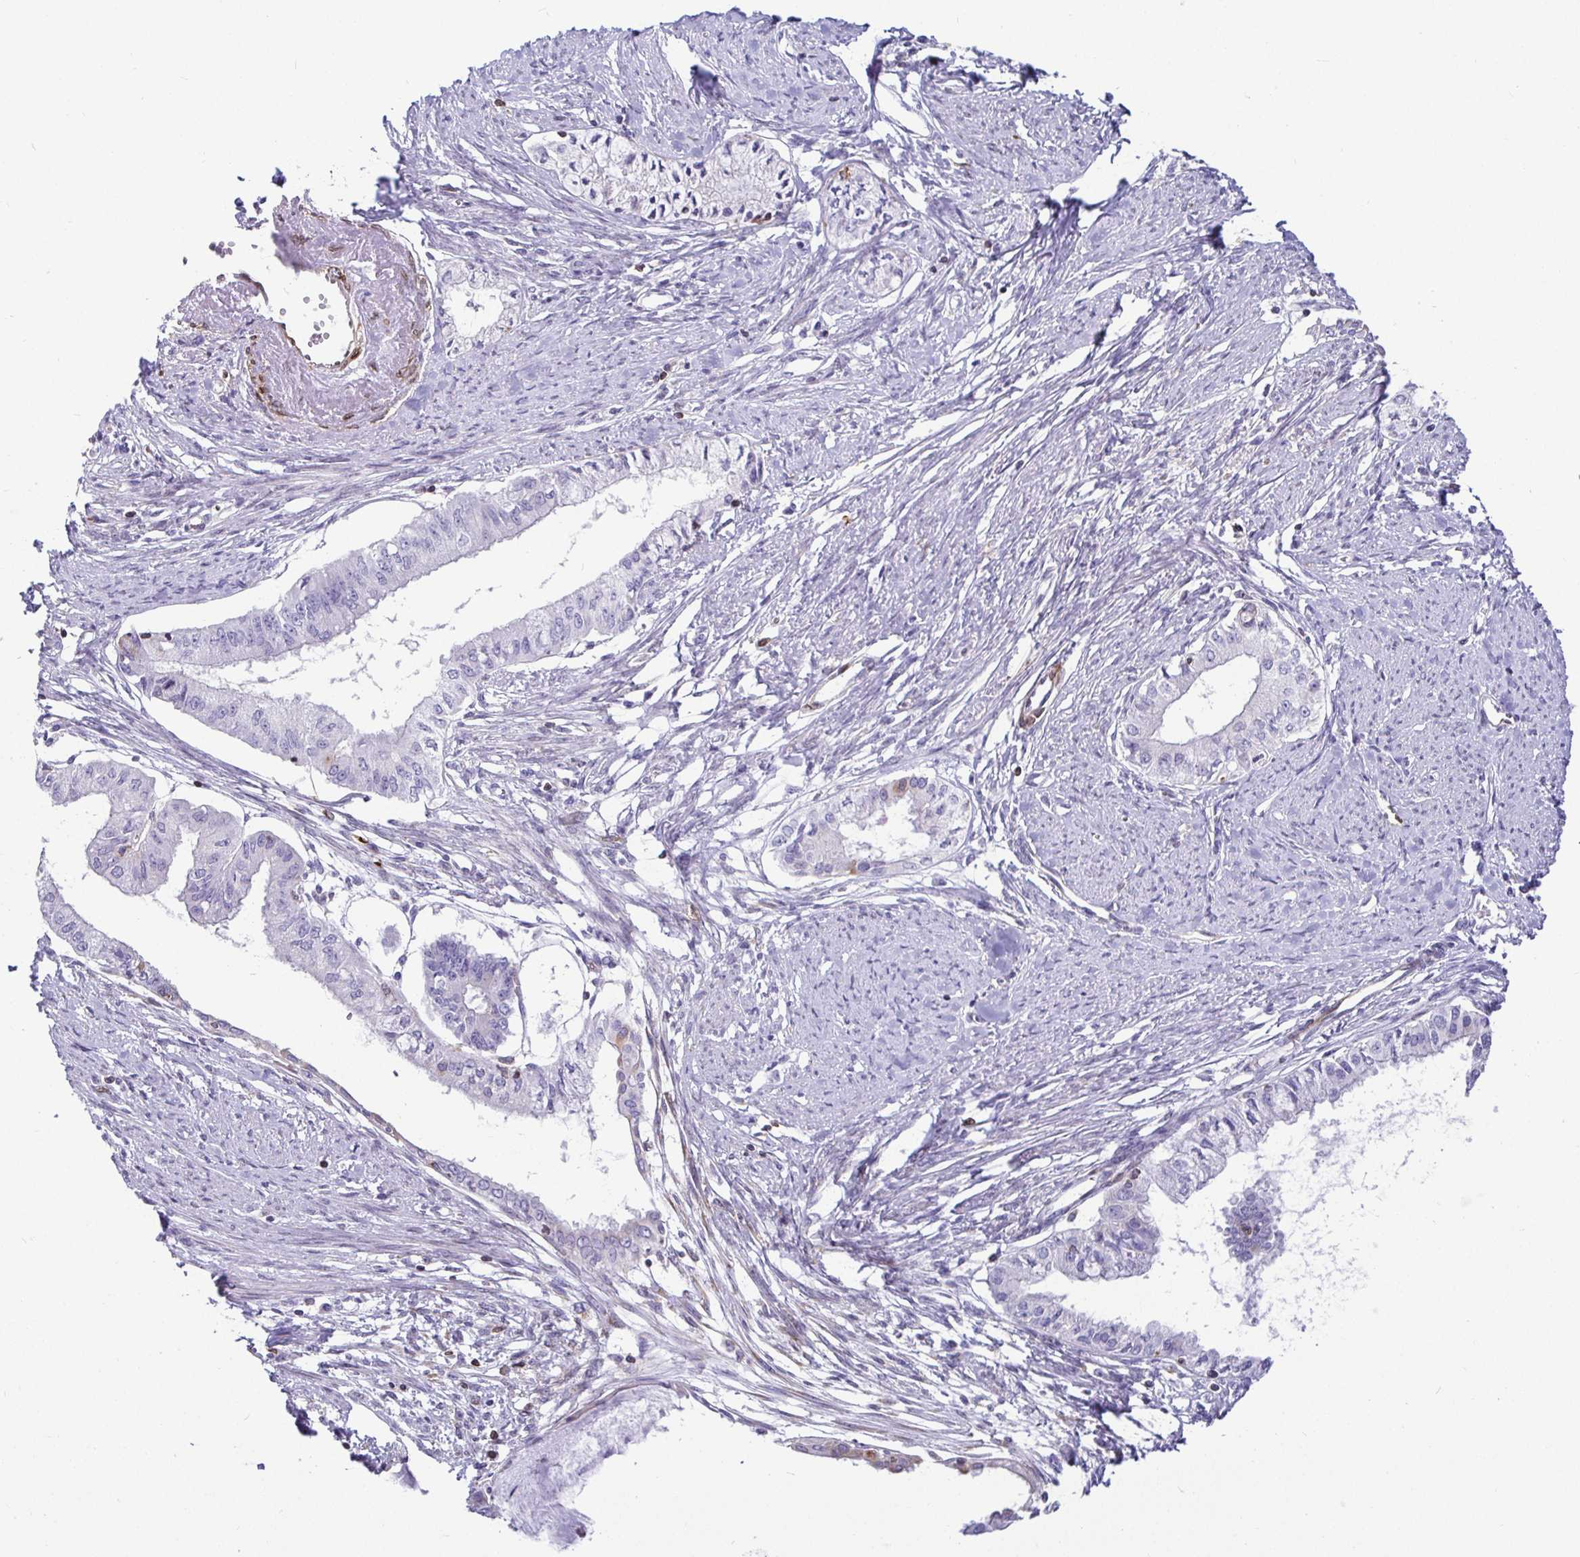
{"staining": {"intensity": "negative", "quantity": "none", "location": "none"}, "tissue": "endometrial cancer", "cell_type": "Tumor cells", "image_type": "cancer", "snomed": [{"axis": "morphology", "description": "Adenocarcinoma, NOS"}, {"axis": "topography", "description": "Endometrium"}], "caption": "DAB immunohistochemical staining of human endometrial adenocarcinoma demonstrates no significant positivity in tumor cells.", "gene": "TP53I11", "patient": {"sex": "female", "age": 76}}